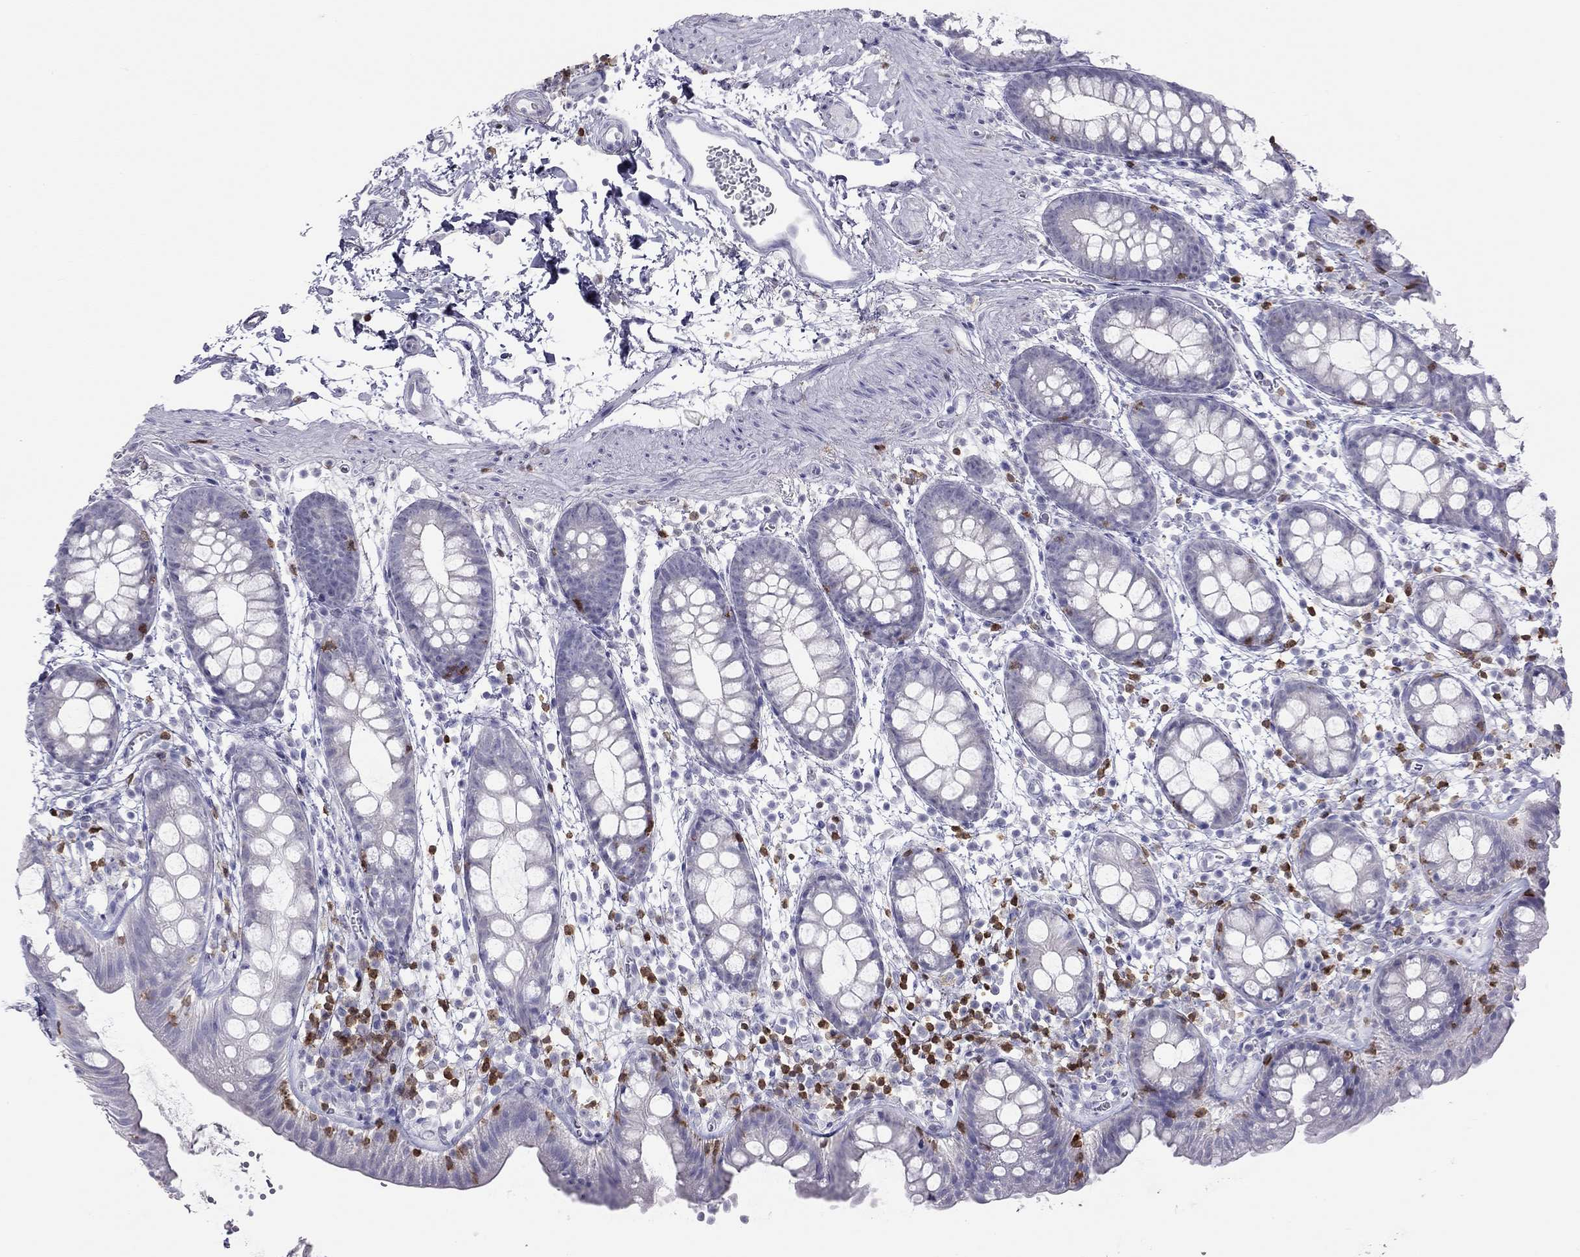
{"staining": {"intensity": "negative", "quantity": "none", "location": "none"}, "tissue": "rectum", "cell_type": "Glandular cells", "image_type": "normal", "snomed": [{"axis": "morphology", "description": "Normal tissue, NOS"}, {"axis": "topography", "description": "Rectum"}], "caption": "There is no significant staining in glandular cells of rectum. (DAB (3,3'-diaminobenzidine) IHC, high magnification).", "gene": "SH2D2A", "patient": {"sex": "male", "age": 57}}